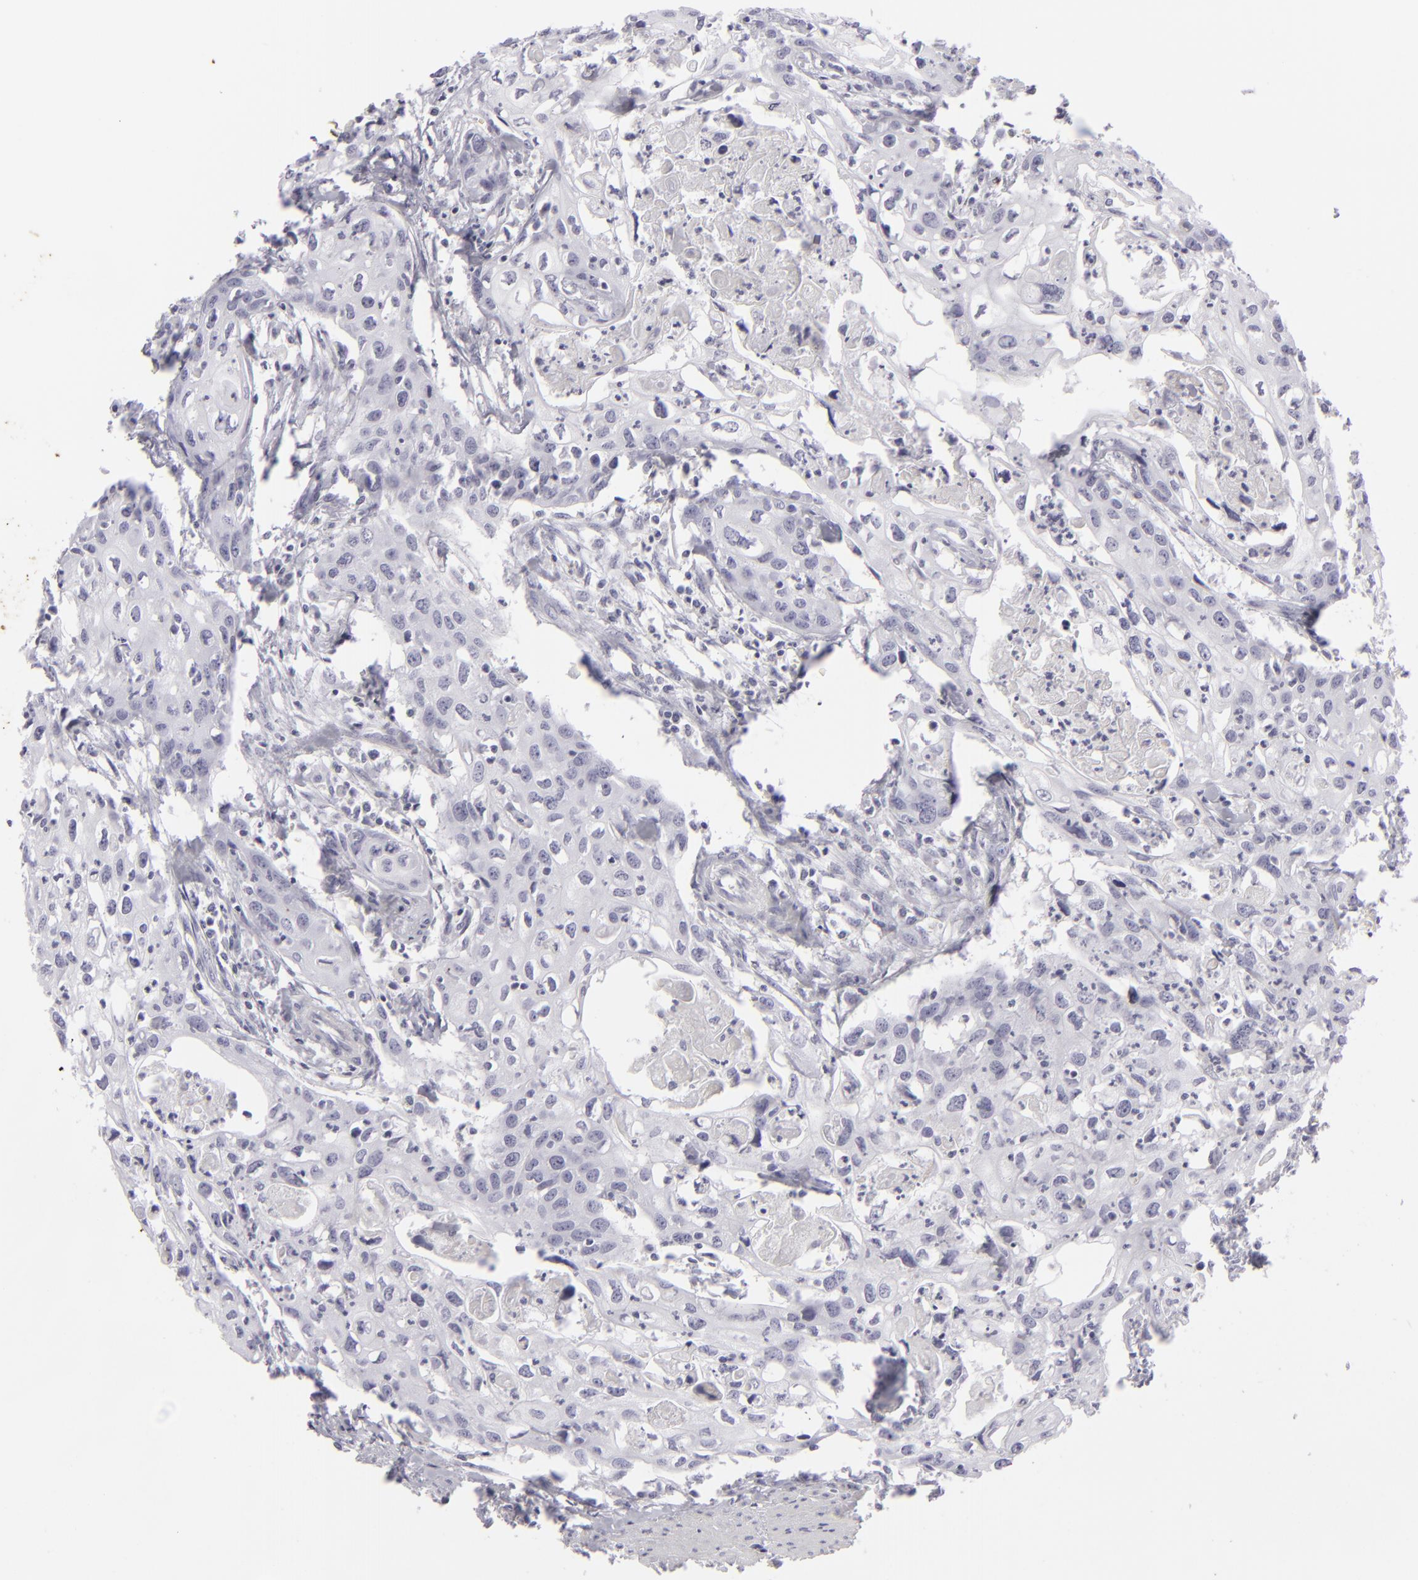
{"staining": {"intensity": "negative", "quantity": "none", "location": "none"}, "tissue": "urothelial cancer", "cell_type": "Tumor cells", "image_type": "cancer", "snomed": [{"axis": "morphology", "description": "Urothelial carcinoma, High grade"}, {"axis": "topography", "description": "Urinary bladder"}], "caption": "A high-resolution micrograph shows immunohistochemistry (IHC) staining of urothelial cancer, which displays no significant positivity in tumor cells.", "gene": "KRT1", "patient": {"sex": "male", "age": 54}}